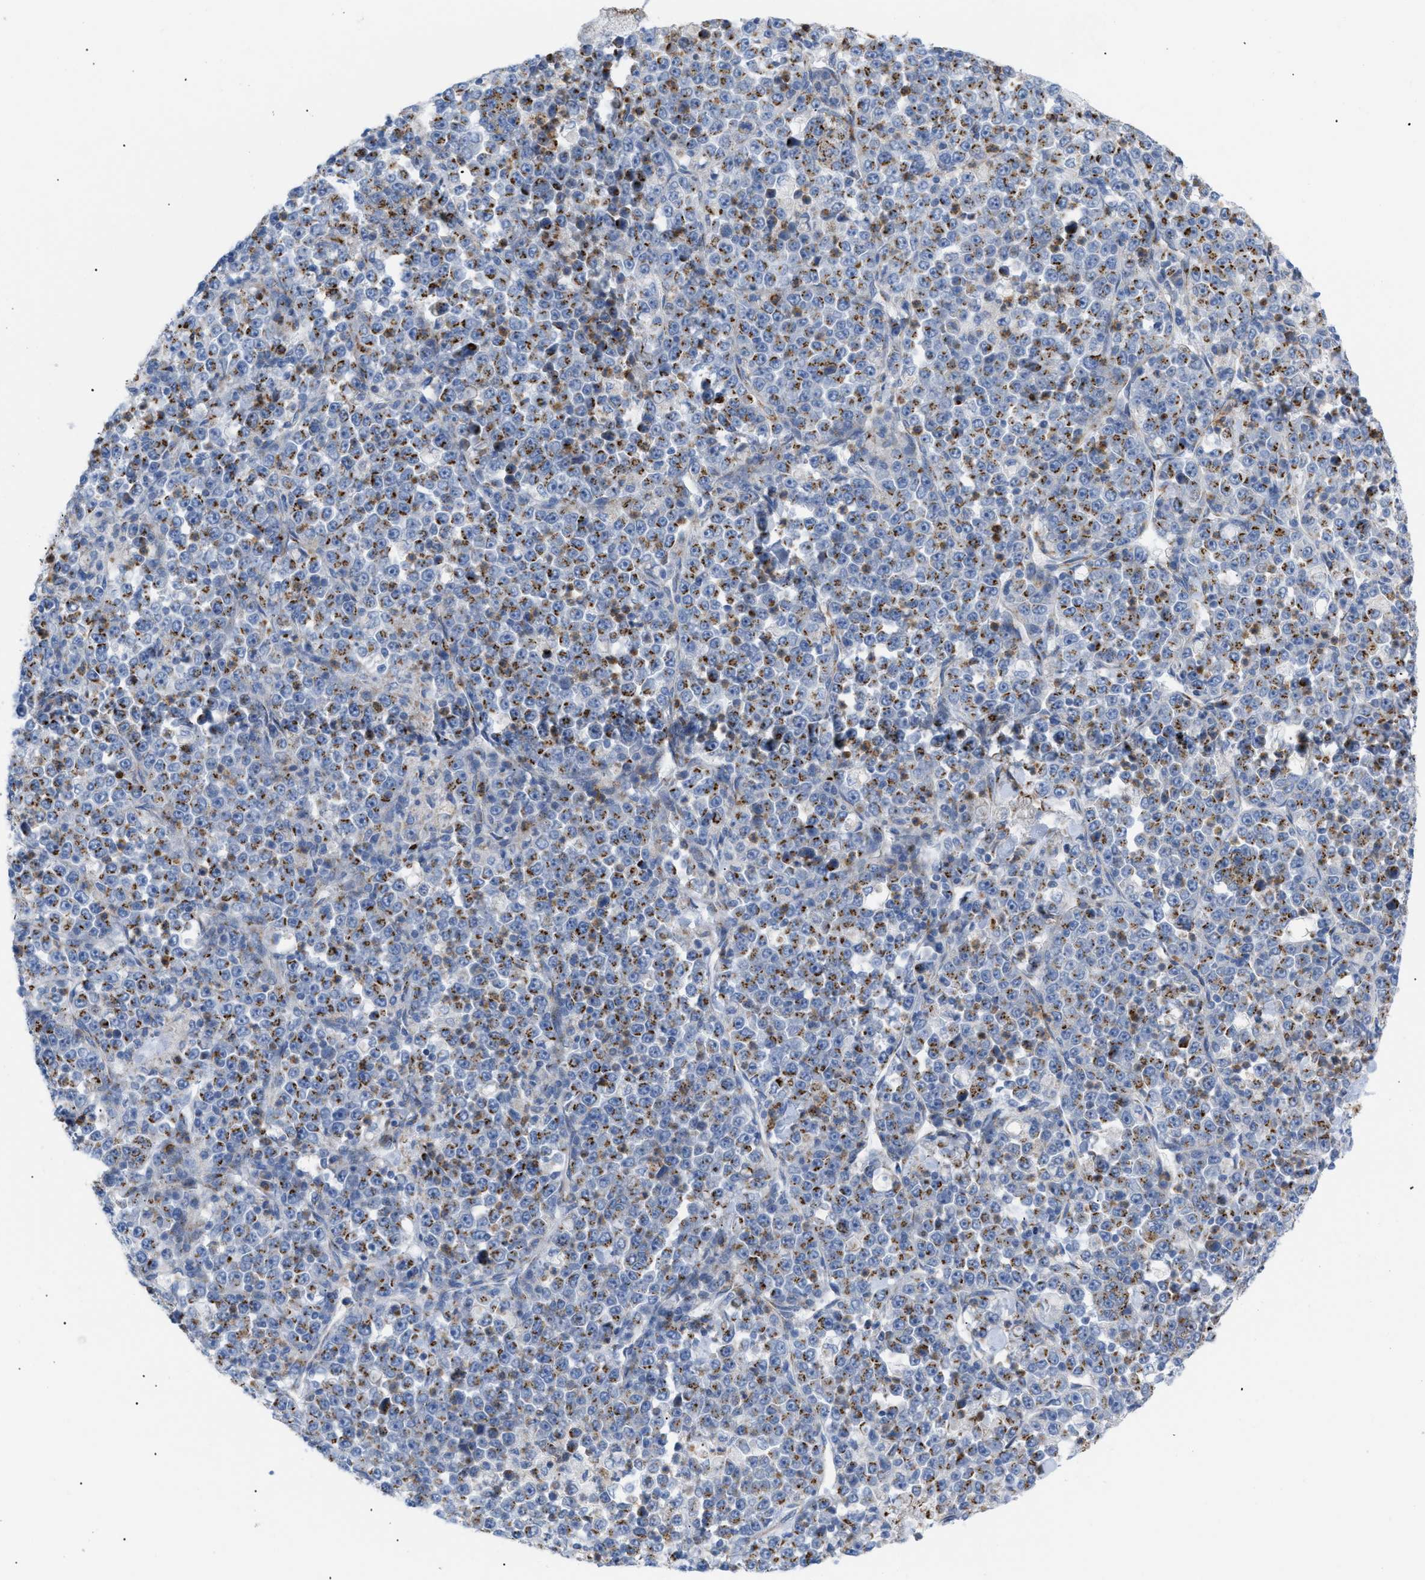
{"staining": {"intensity": "moderate", "quantity": ">75%", "location": "cytoplasmic/membranous"}, "tissue": "stomach cancer", "cell_type": "Tumor cells", "image_type": "cancer", "snomed": [{"axis": "morphology", "description": "Normal tissue, NOS"}, {"axis": "morphology", "description": "Adenocarcinoma, NOS"}, {"axis": "topography", "description": "Stomach, upper"}, {"axis": "topography", "description": "Stomach"}], "caption": "High-magnification brightfield microscopy of stomach adenocarcinoma stained with DAB (brown) and counterstained with hematoxylin (blue). tumor cells exhibit moderate cytoplasmic/membranous positivity is appreciated in approximately>75% of cells. The staining was performed using DAB, with brown indicating positive protein expression. Nuclei are stained blue with hematoxylin.", "gene": "TMEM17", "patient": {"sex": "male", "age": 59}}